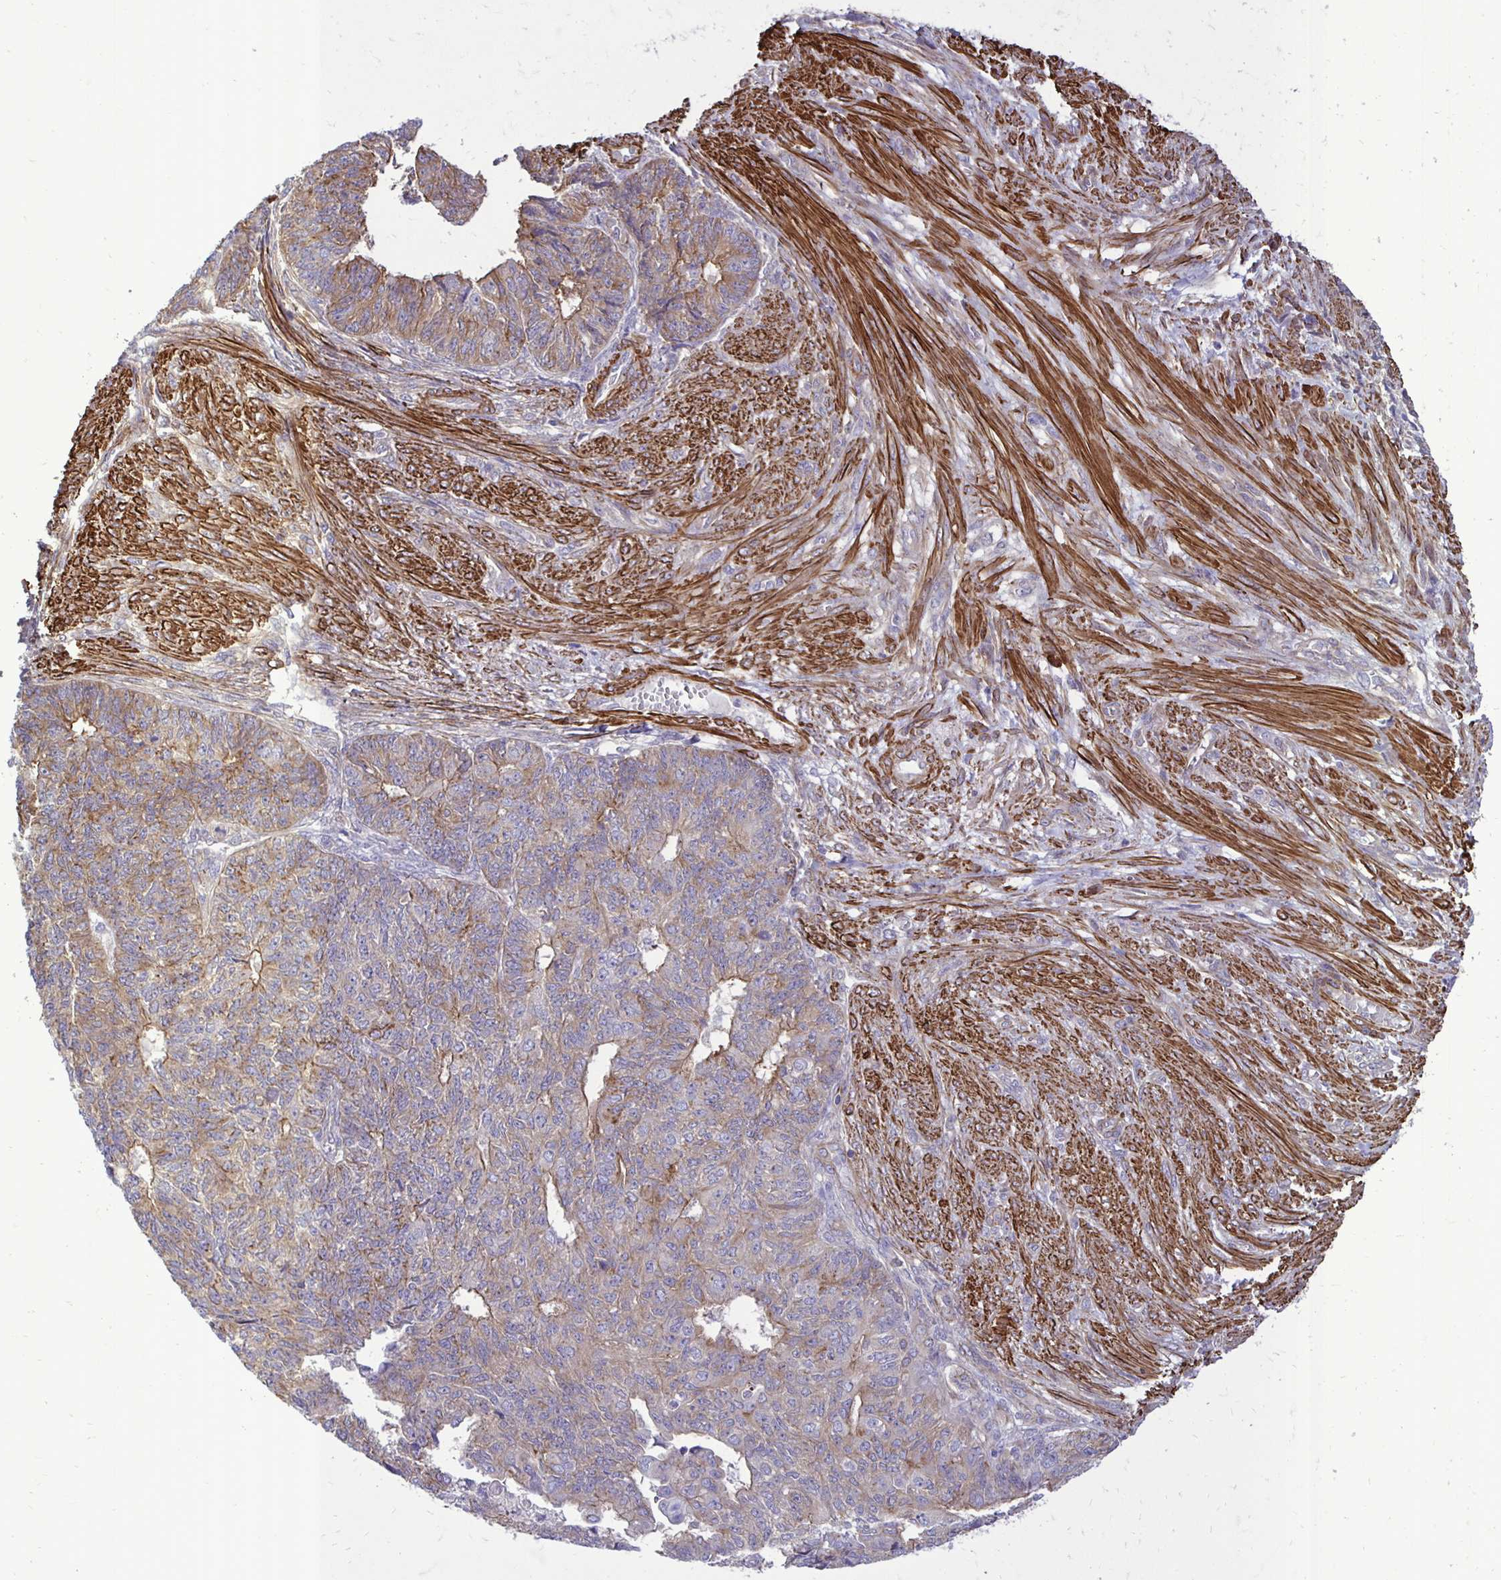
{"staining": {"intensity": "moderate", "quantity": ">75%", "location": "cytoplasmic/membranous"}, "tissue": "endometrial cancer", "cell_type": "Tumor cells", "image_type": "cancer", "snomed": [{"axis": "morphology", "description": "Adenocarcinoma, NOS"}, {"axis": "topography", "description": "Endometrium"}], "caption": "IHC image of neoplastic tissue: human endometrial cancer (adenocarcinoma) stained using IHC exhibits medium levels of moderate protein expression localized specifically in the cytoplasmic/membranous of tumor cells, appearing as a cytoplasmic/membranous brown color.", "gene": "CTPS1", "patient": {"sex": "female", "age": 32}}